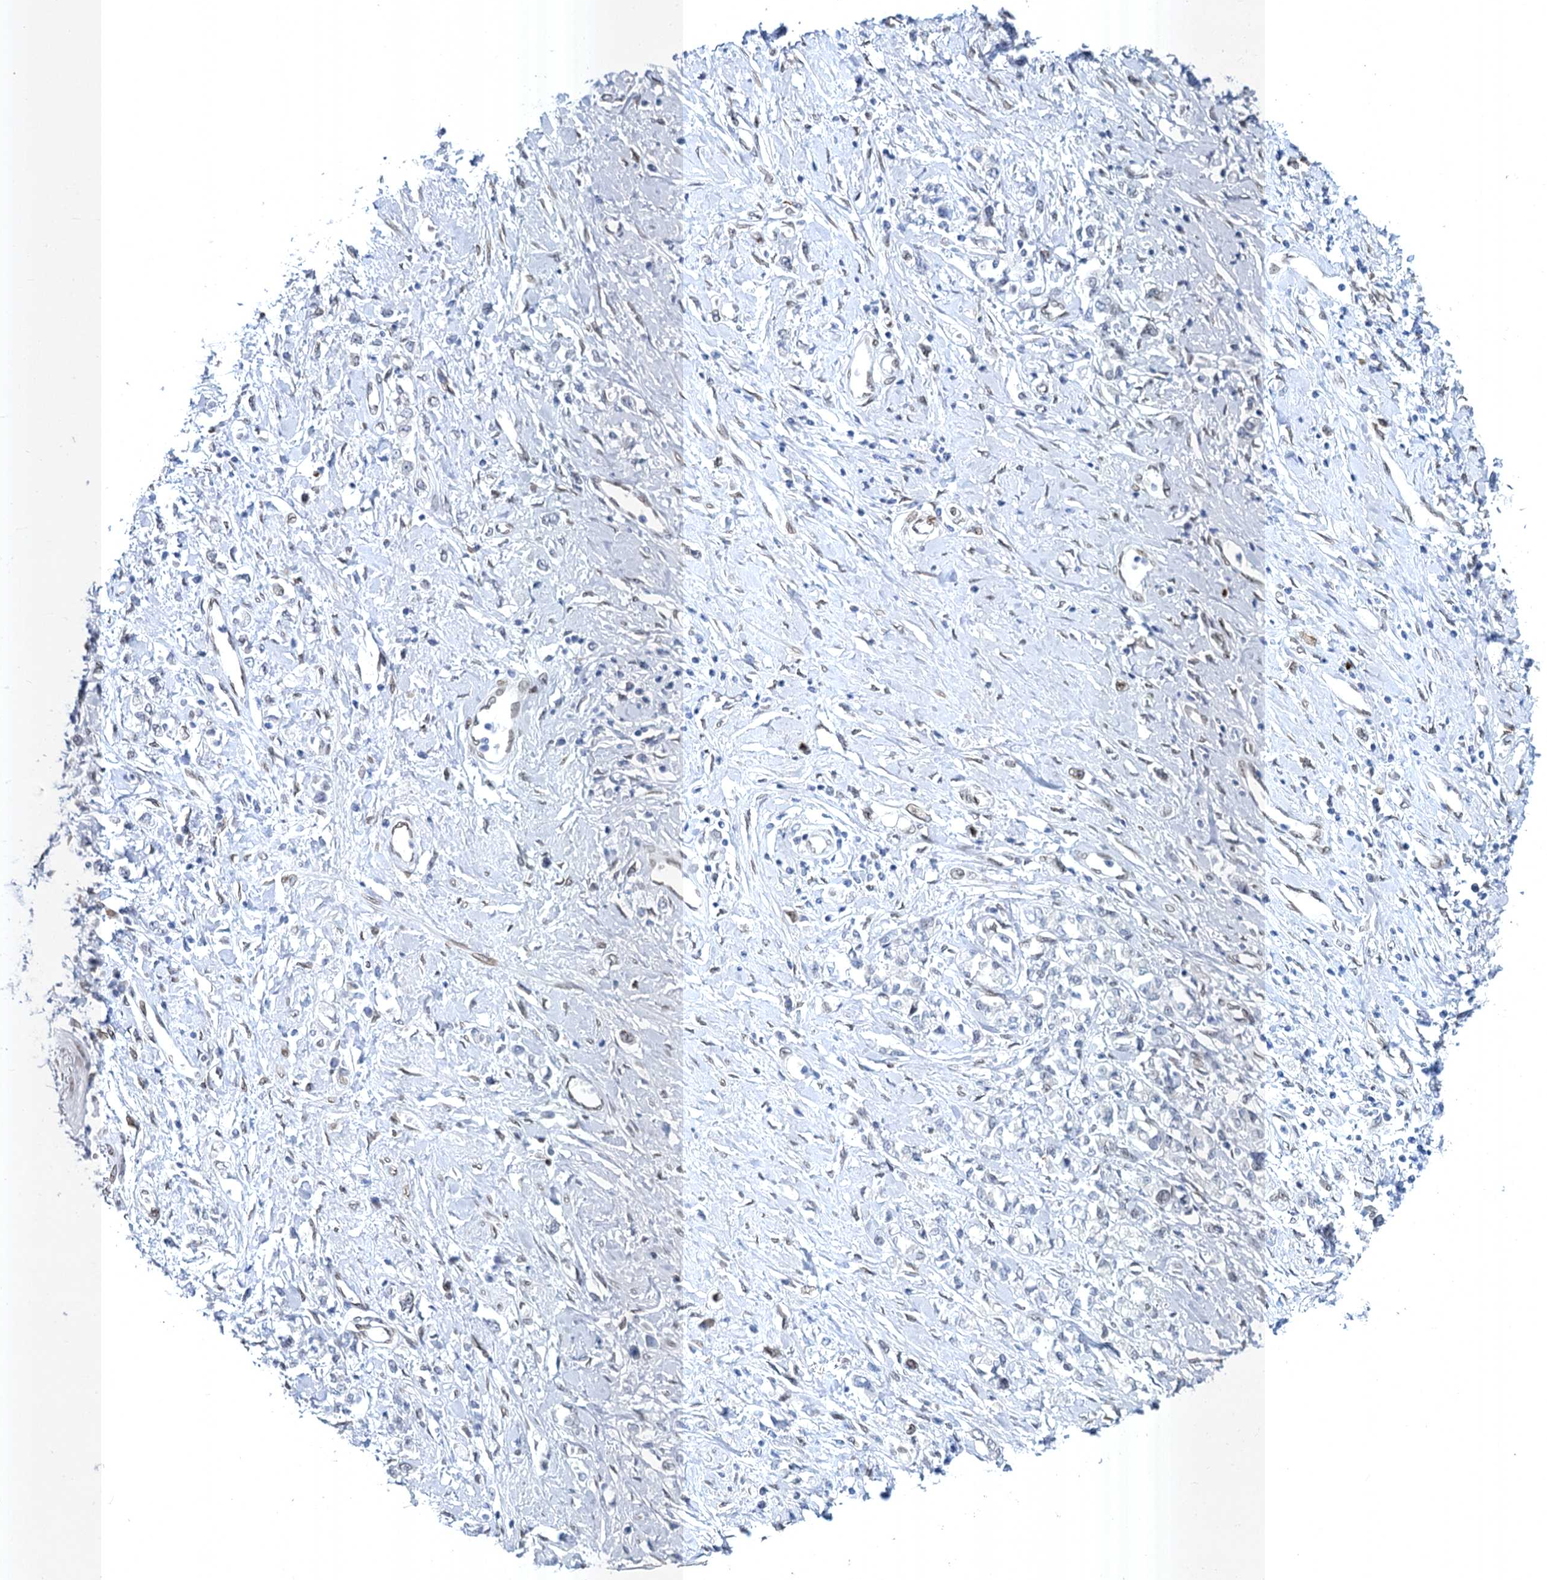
{"staining": {"intensity": "negative", "quantity": "none", "location": "none"}, "tissue": "stomach cancer", "cell_type": "Tumor cells", "image_type": "cancer", "snomed": [{"axis": "morphology", "description": "Adenocarcinoma, NOS"}, {"axis": "topography", "description": "Stomach"}], "caption": "Micrograph shows no protein positivity in tumor cells of stomach cancer (adenocarcinoma) tissue.", "gene": "PRSS35", "patient": {"sex": "female", "age": 76}}